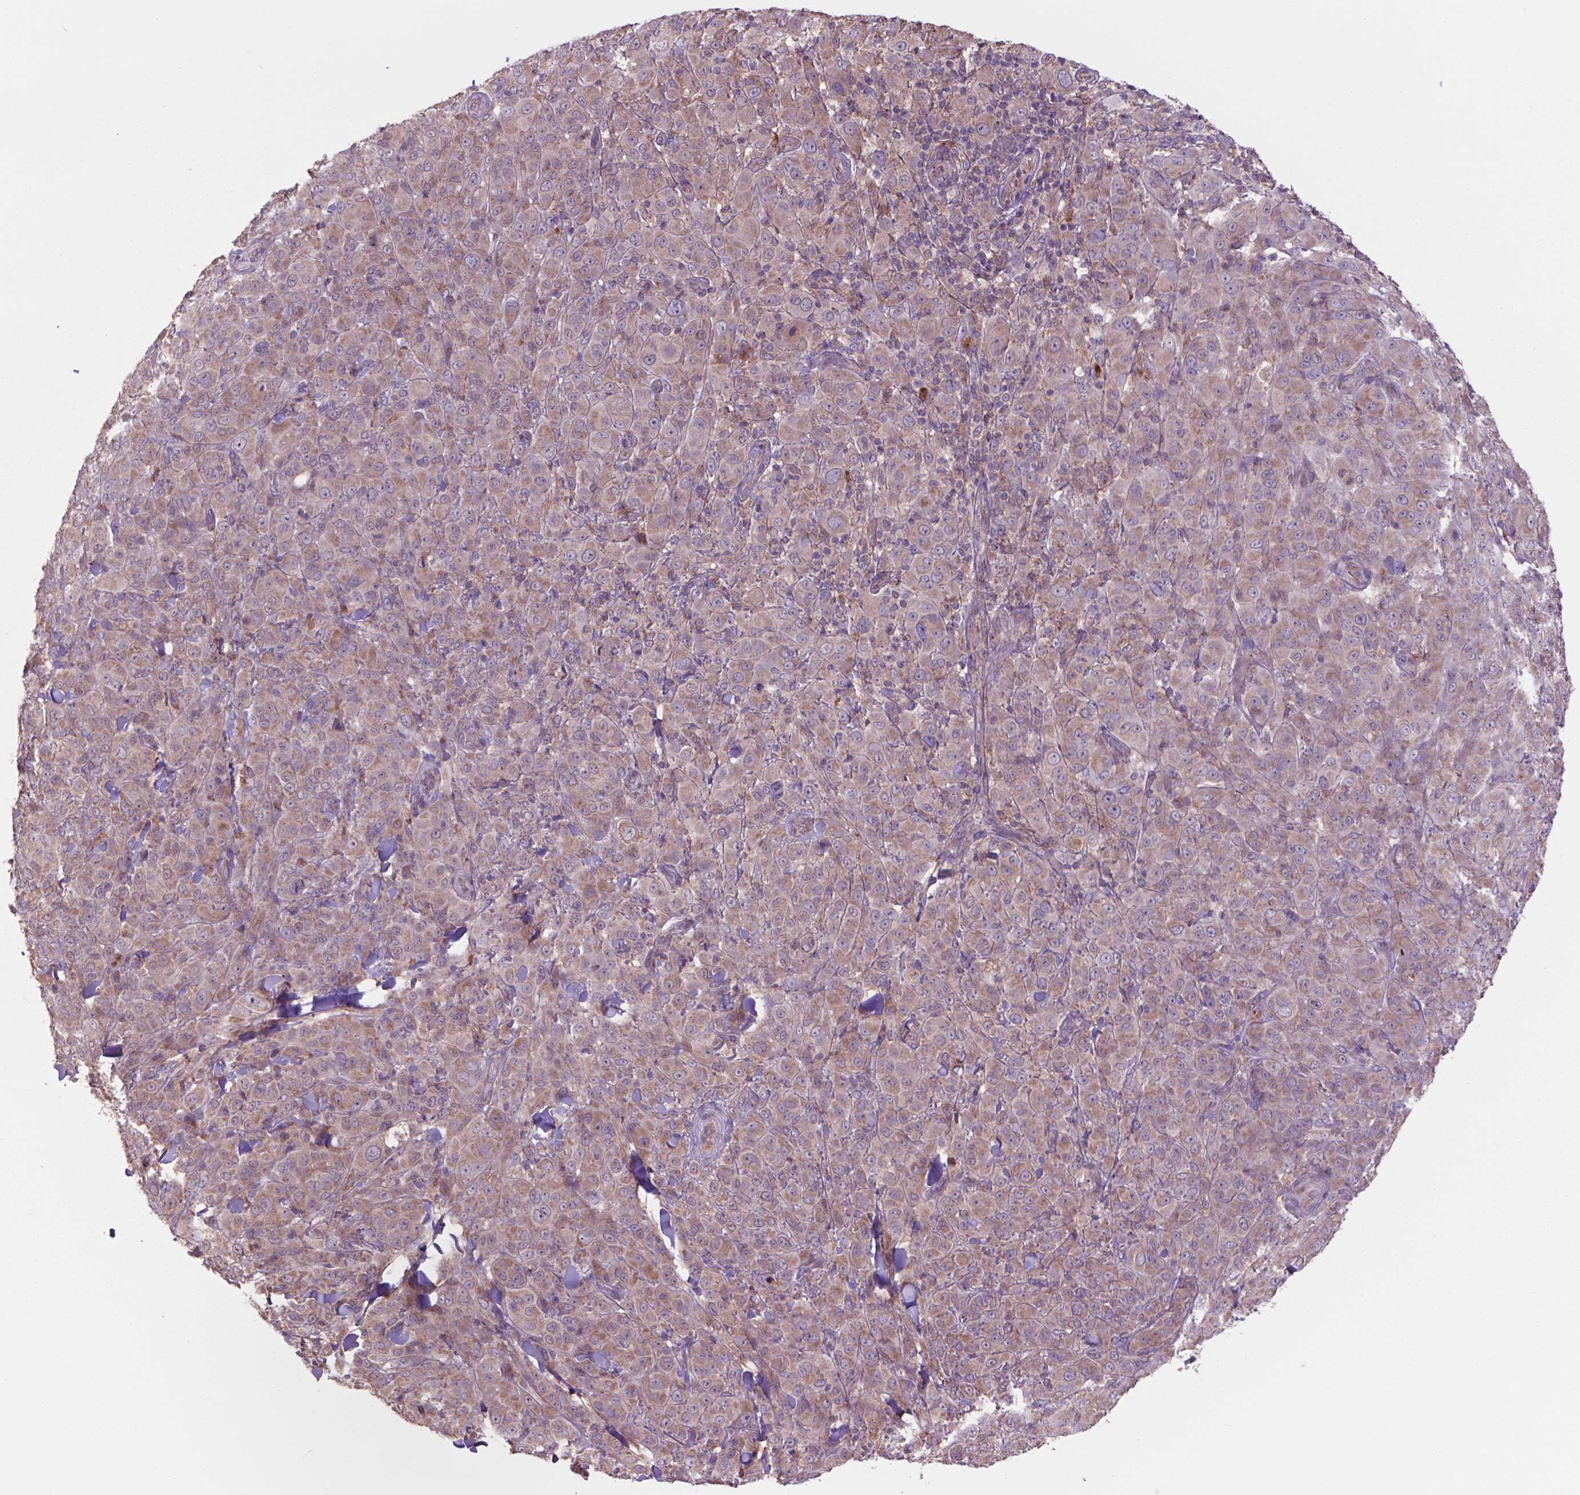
{"staining": {"intensity": "weak", "quantity": ">75%", "location": "cytoplasmic/membranous"}, "tissue": "melanoma", "cell_type": "Tumor cells", "image_type": "cancer", "snomed": [{"axis": "morphology", "description": "Malignant melanoma, NOS"}, {"axis": "topography", "description": "Skin"}], "caption": "This is an image of IHC staining of melanoma, which shows weak positivity in the cytoplasmic/membranous of tumor cells.", "gene": "GLB1", "patient": {"sex": "female", "age": 87}}